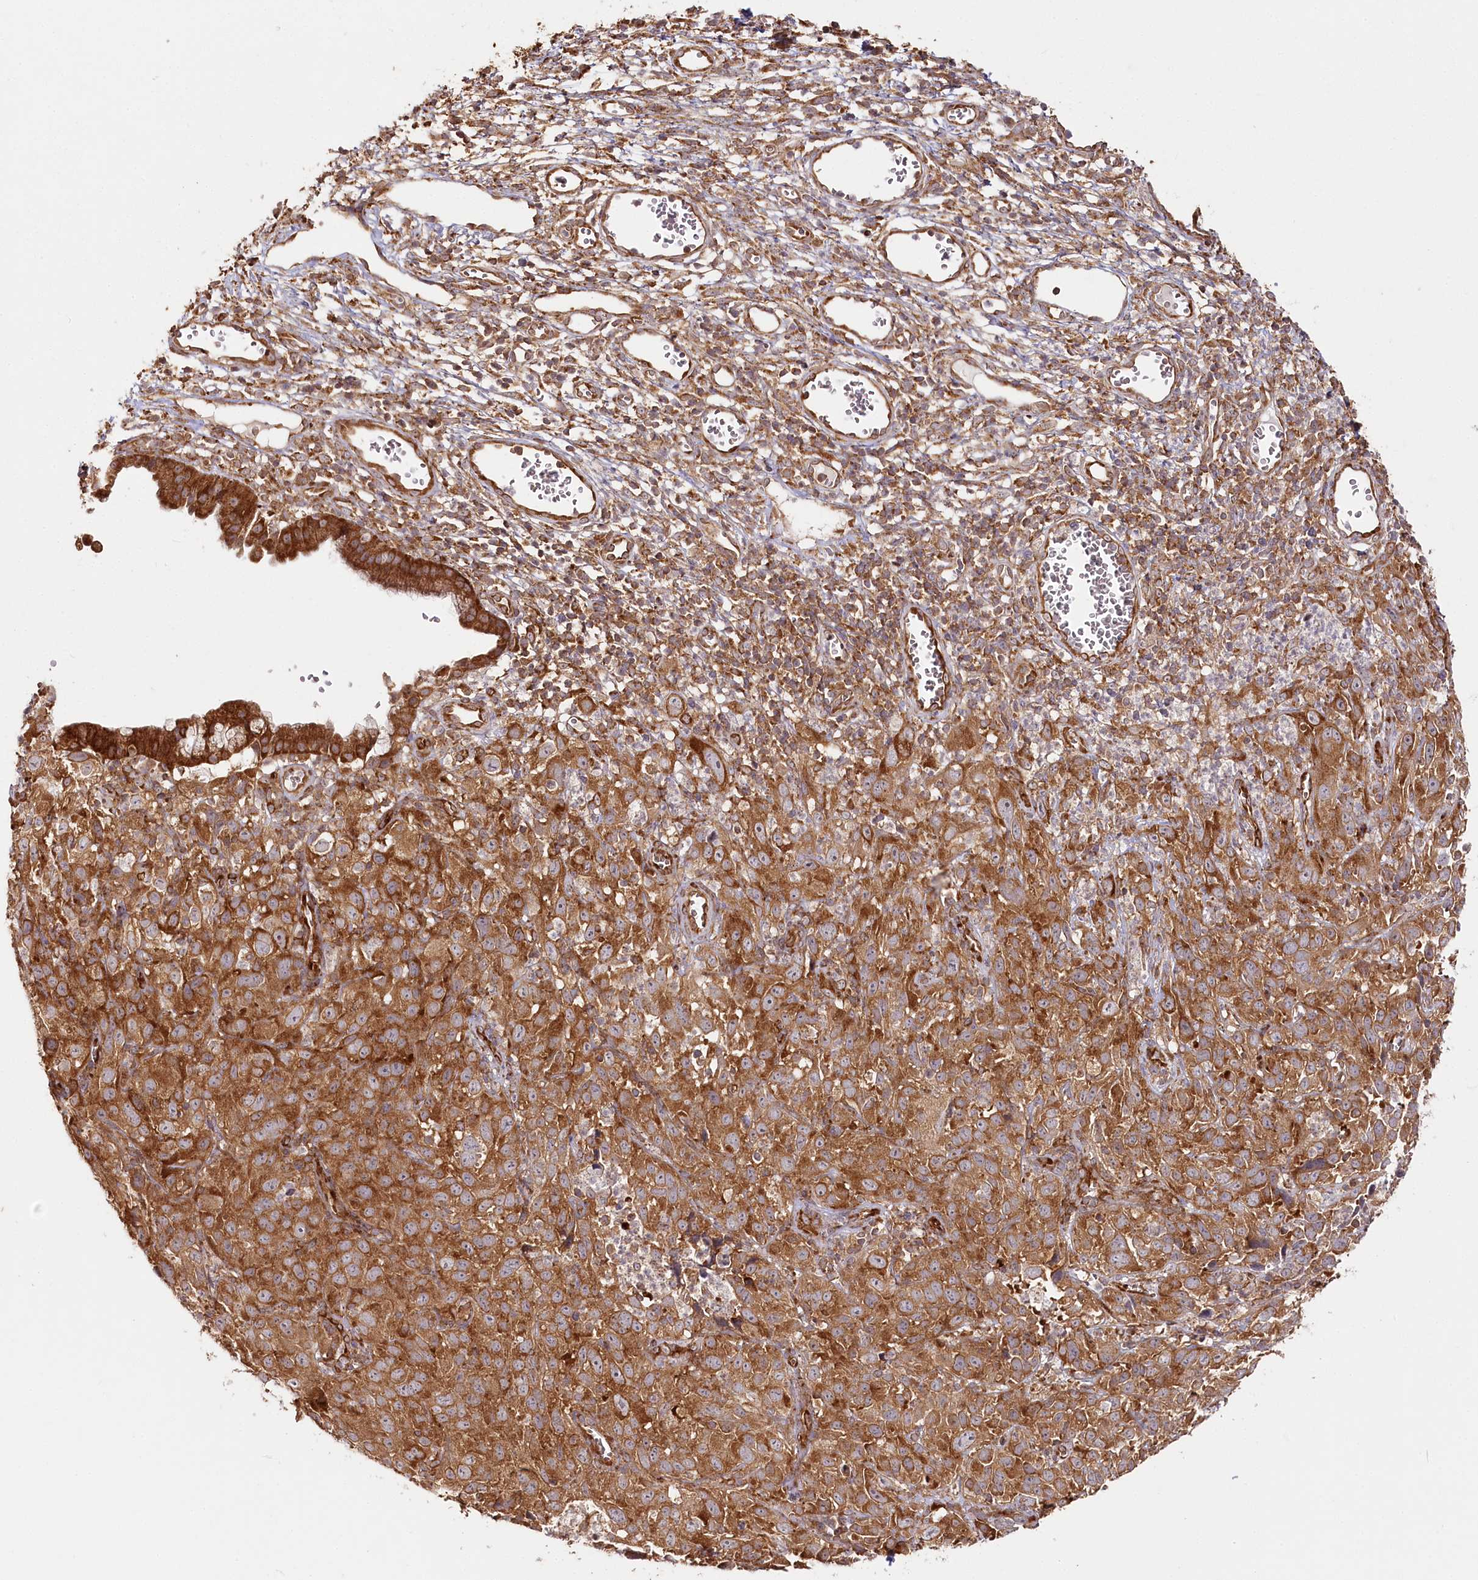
{"staining": {"intensity": "moderate", "quantity": ">75%", "location": "cytoplasmic/membranous"}, "tissue": "cervical cancer", "cell_type": "Tumor cells", "image_type": "cancer", "snomed": [{"axis": "morphology", "description": "Squamous cell carcinoma, NOS"}, {"axis": "topography", "description": "Cervix"}], "caption": "There is medium levels of moderate cytoplasmic/membranous positivity in tumor cells of cervical cancer (squamous cell carcinoma), as demonstrated by immunohistochemical staining (brown color).", "gene": "OTUD4", "patient": {"sex": "female", "age": 32}}